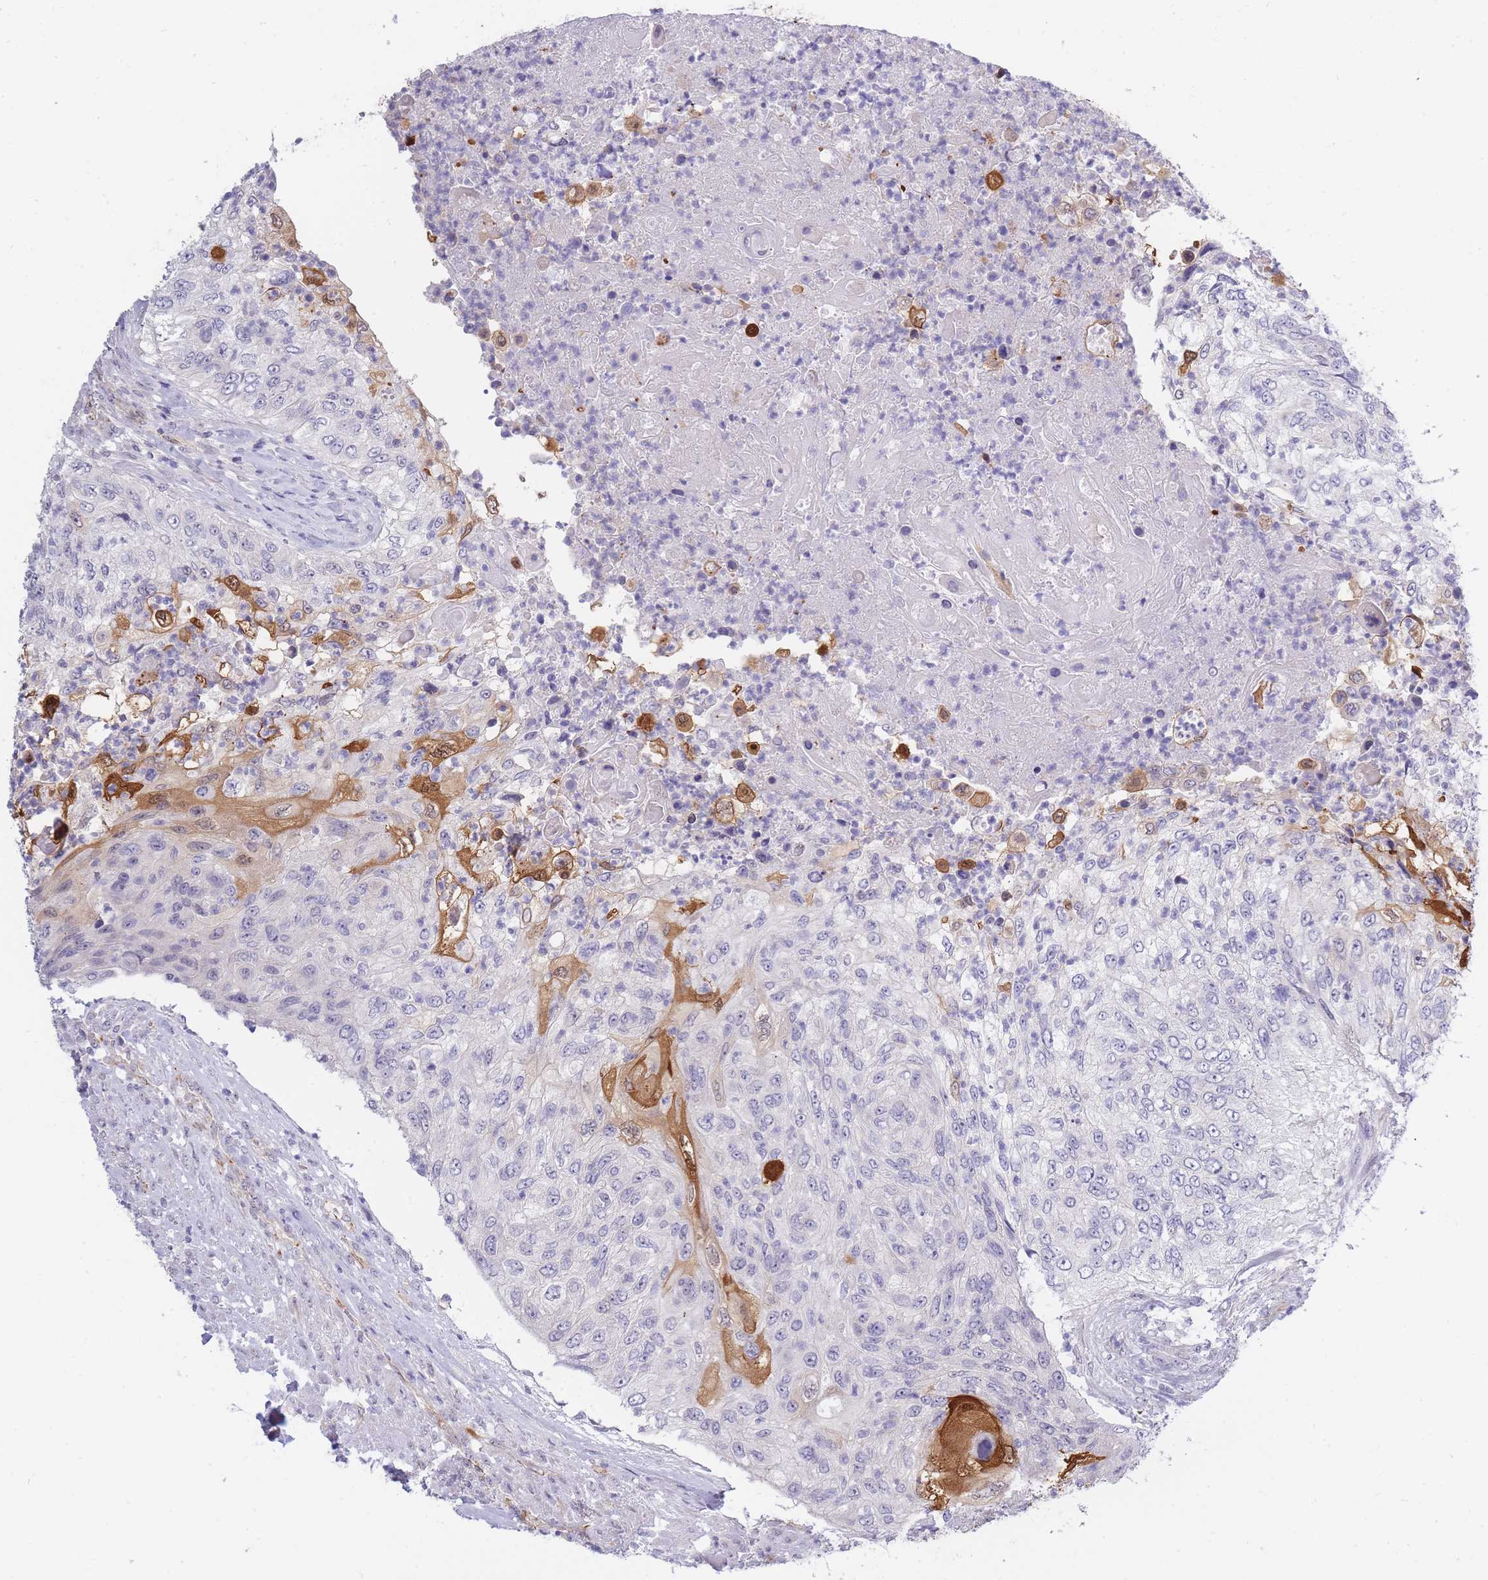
{"staining": {"intensity": "strong", "quantity": "<25%", "location": "cytoplasmic/membranous,nuclear"}, "tissue": "urothelial cancer", "cell_type": "Tumor cells", "image_type": "cancer", "snomed": [{"axis": "morphology", "description": "Urothelial carcinoma, High grade"}, {"axis": "topography", "description": "Urinary bladder"}], "caption": "This is an image of immunohistochemistry (IHC) staining of urothelial cancer, which shows strong staining in the cytoplasmic/membranous and nuclear of tumor cells.", "gene": "C19orf25", "patient": {"sex": "female", "age": 60}}